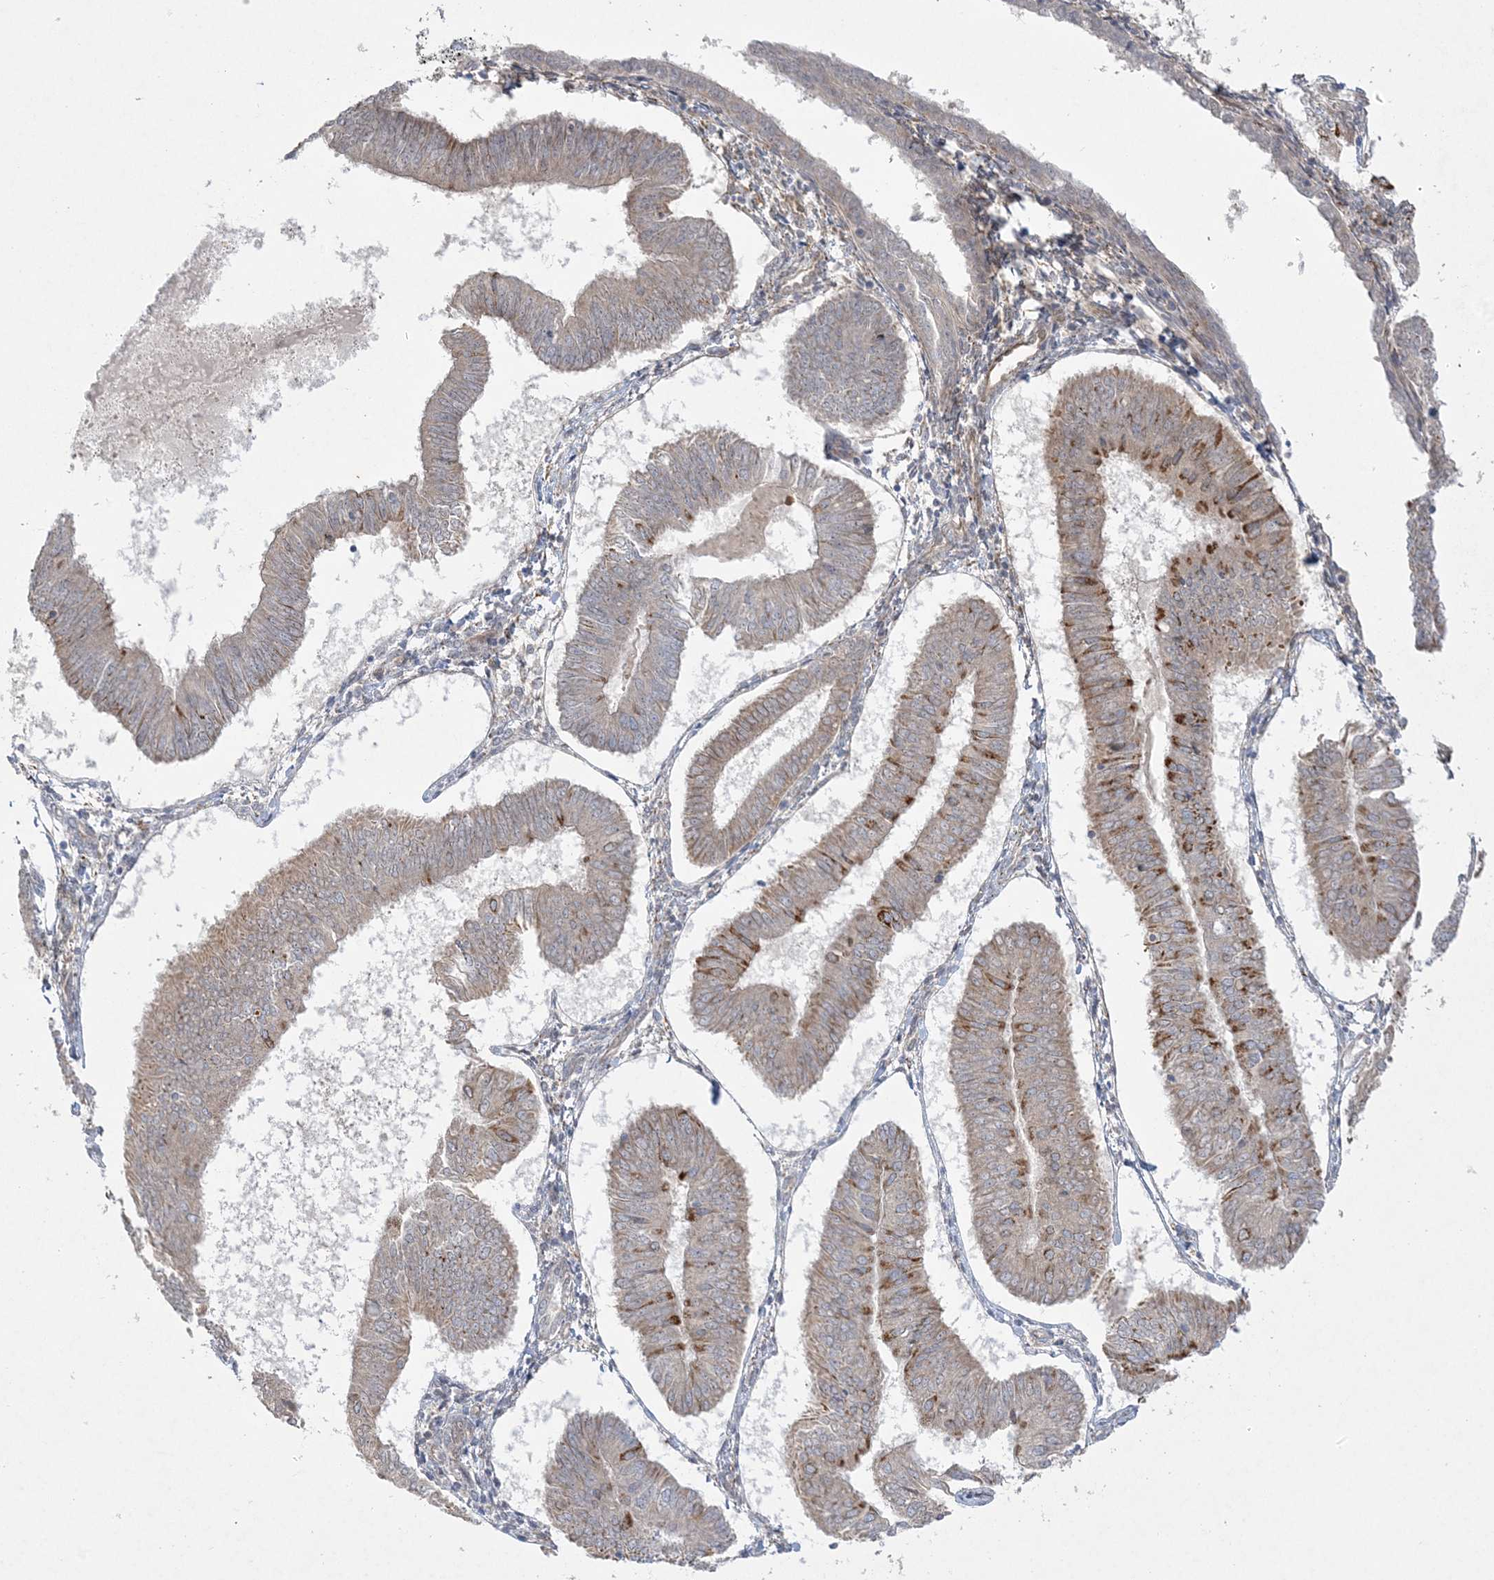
{"staining": {"intensity": "weak", "quantity": ">75%", "location": "cytoplasmic/membranous"}, "tissue": "endometrial cancer", "cell_type": "Tumor cells", "image_type": "cancer", "snomed": [{"axis": "morphology", "description": "Adenocarcinoma, NOS"}, {"axis": "topography", "description": "Endometrium"}], "caption": "DAB immunohistochemical staining of endometrial cancer (adenocarcinoma) displays weak cytoplasmic/membranous protein staining in approximately >75% of tumor cells. The protein of interest is shown in brown color, while the nuclei are stained blue.", "gene": "INPP1", "patient": {"sex": "female", "age": 58}}